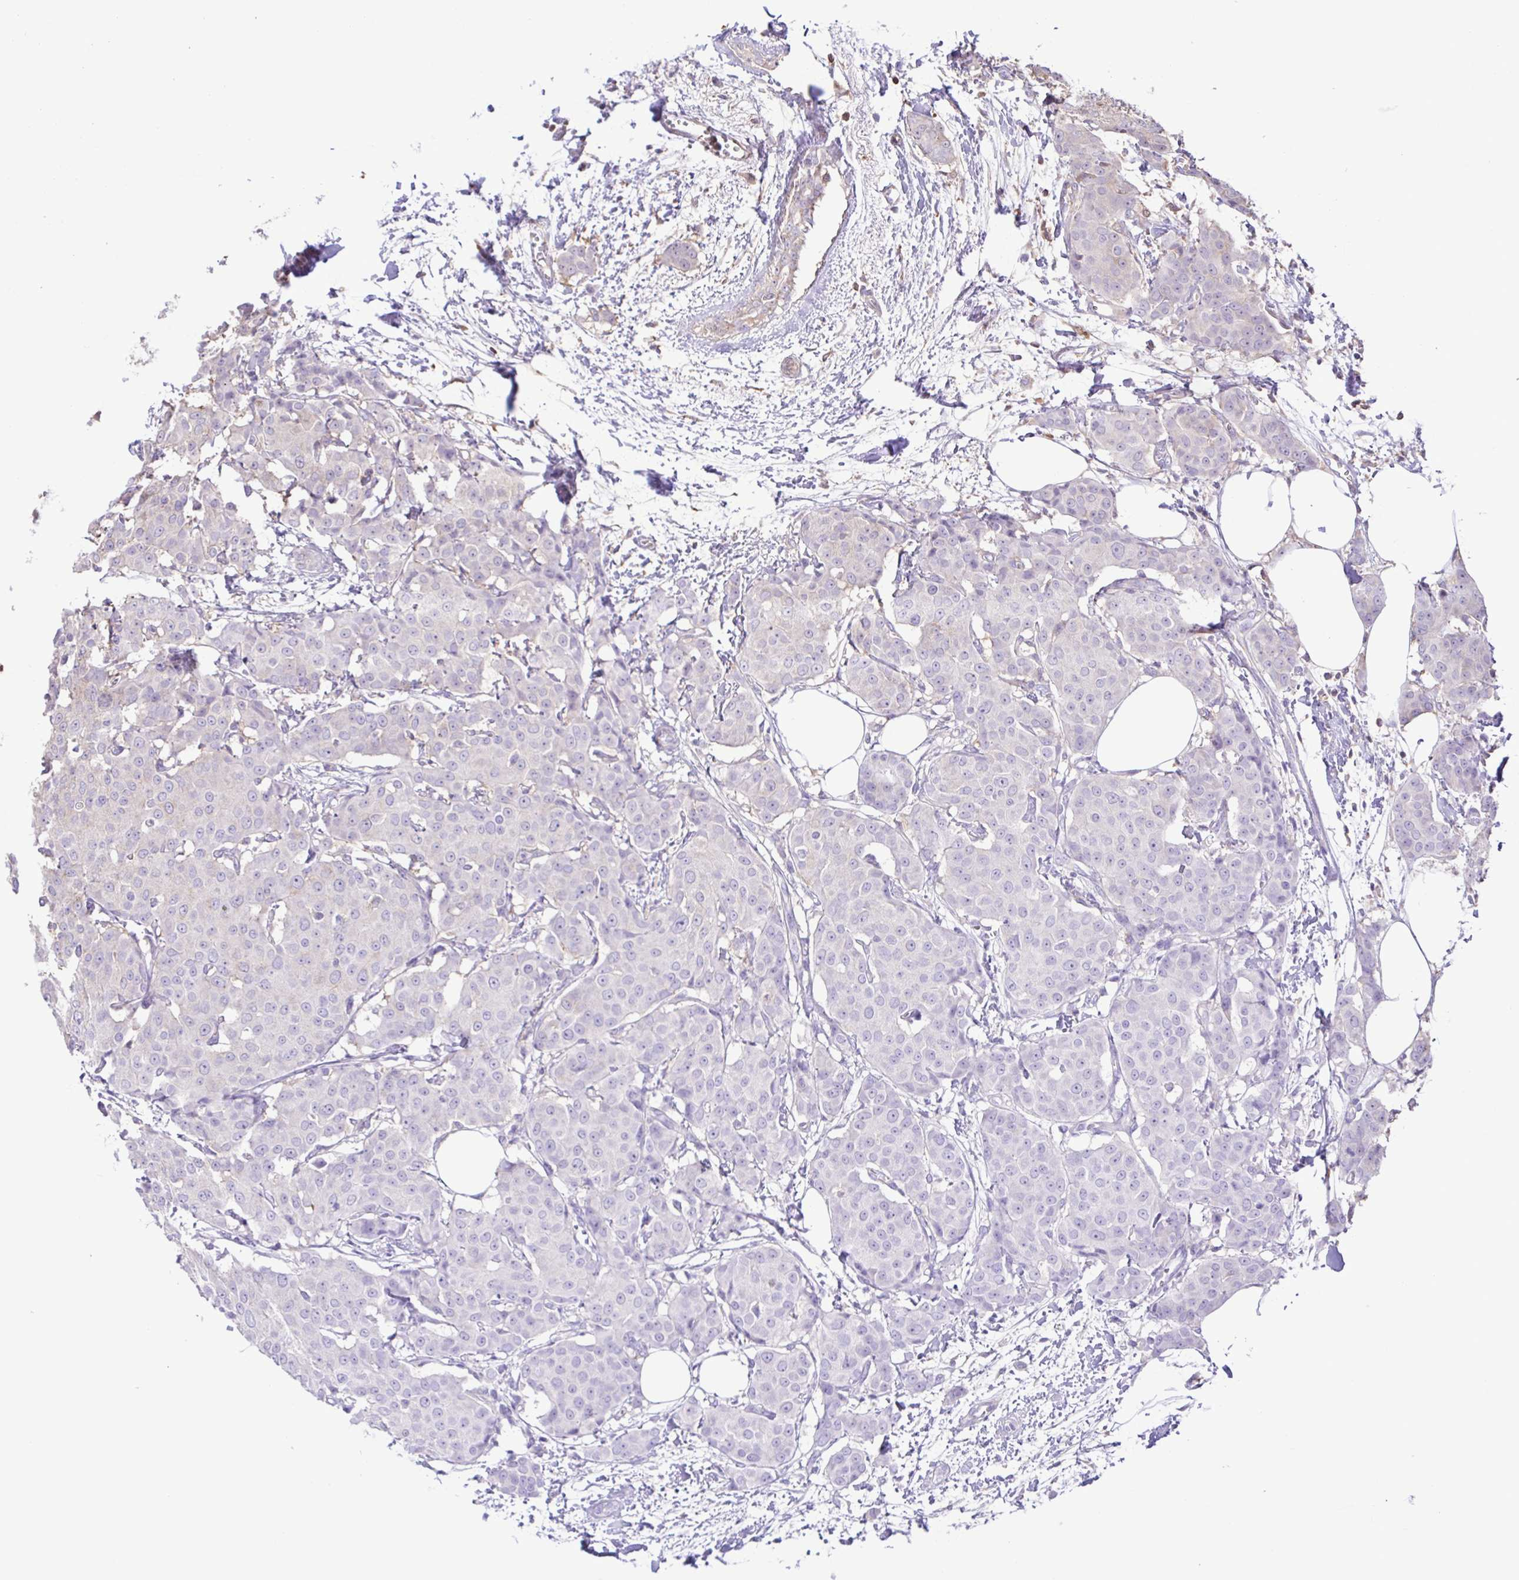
{"staining": {"intensity": "negative", "quantity": "none", "location": "none"}, "tissue": "breast cancer", "cell_type": "Tumor cells", "image_type": "cancer", "snomed": [{"axis": "morphology", "description": "Duct carcinoma"}, {"axis": "topography", "description": "Breast"}], "caption": "IHC image of neoplastic tissue: breast cancer stained with DAB (3,3'-diaminobenzidine) shows no significant protein positivity in tumor cells.", "gene": "CYP17A1", "patient": {"sex": "female", "age": 91}}